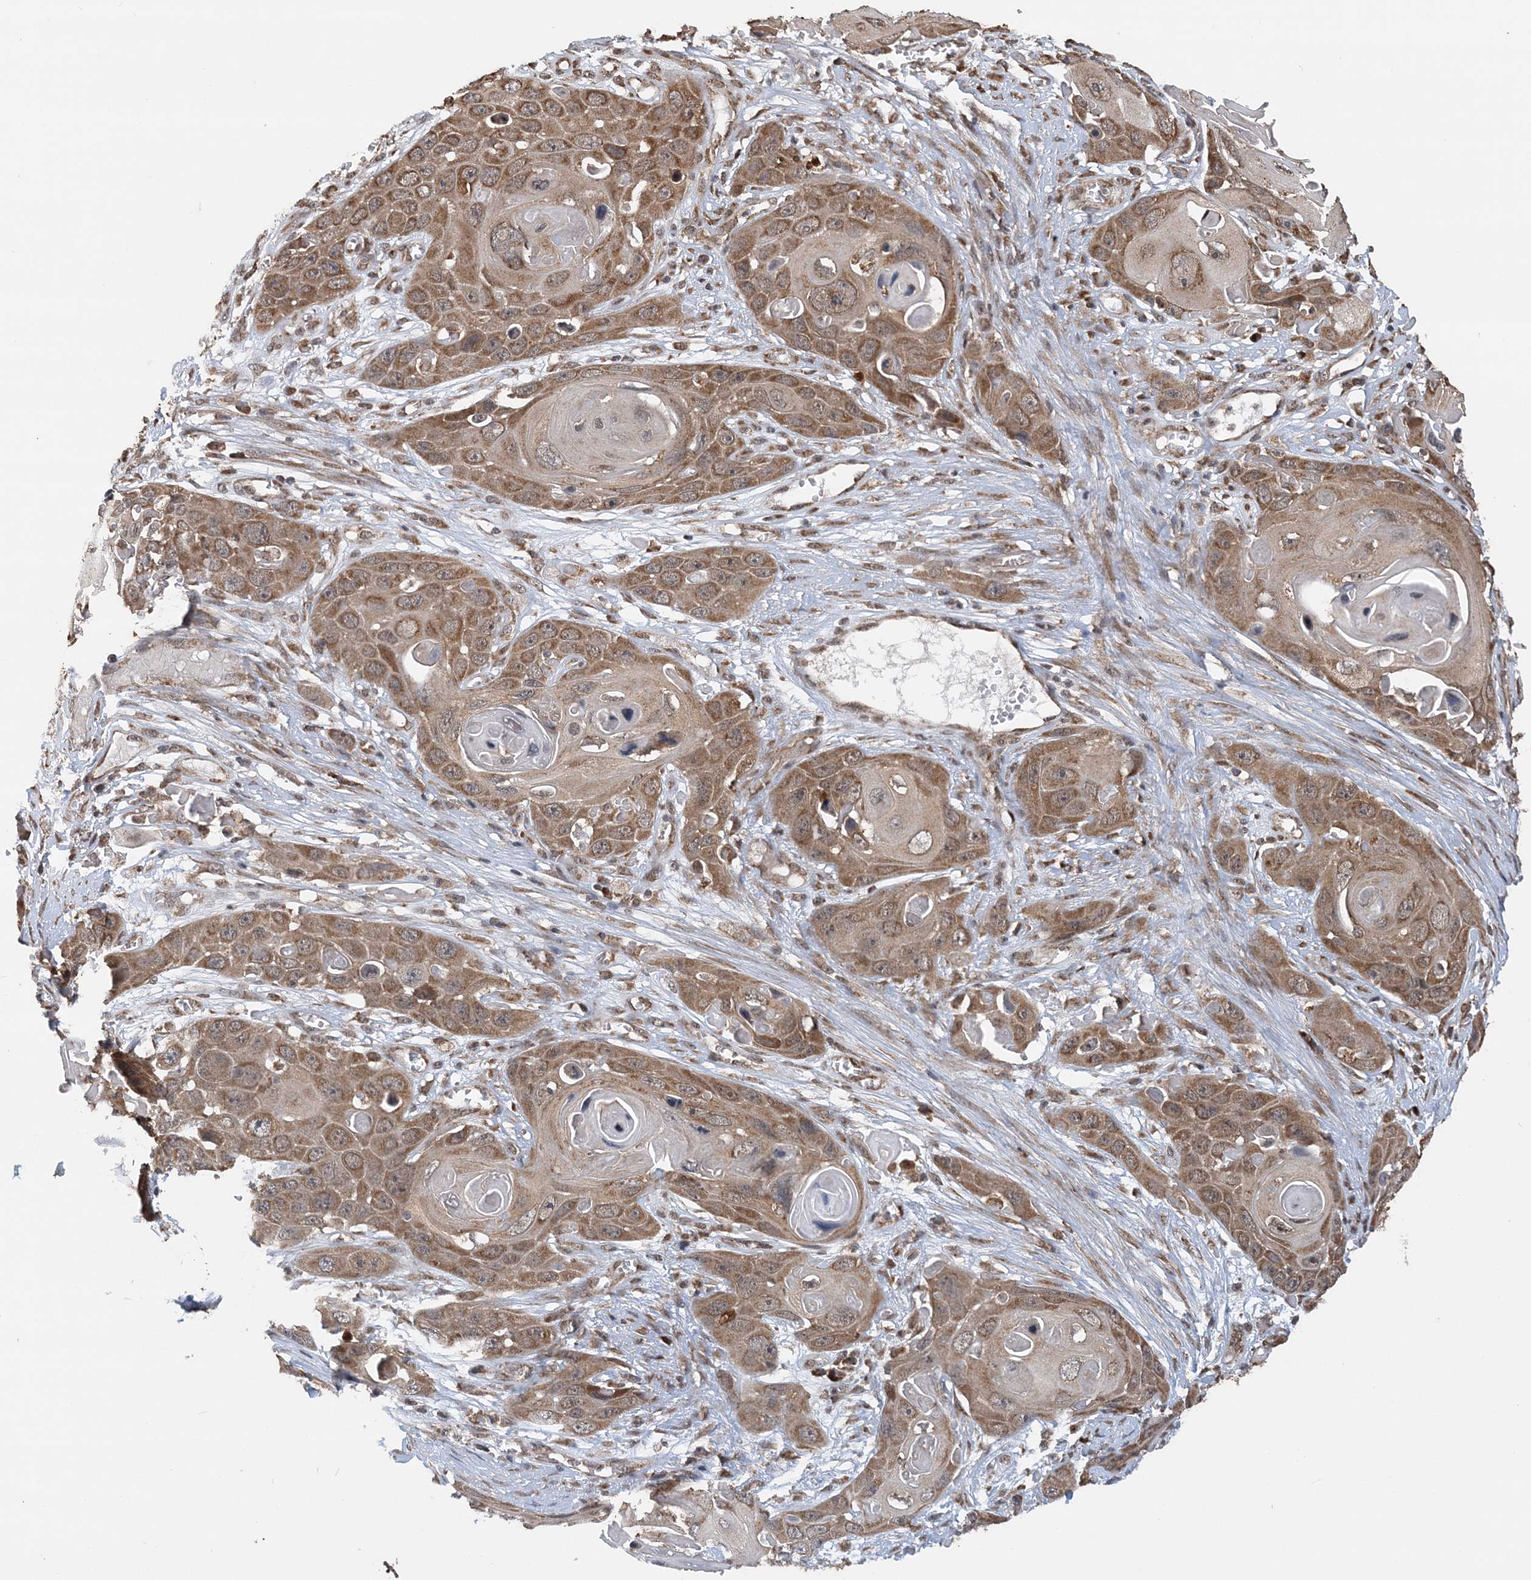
{"staining": {"intensity": "moderate", "quantity": ">75%", "location": "cytoplasmic/membranous"}, "tissue": "skin cancer", "cell_type": "Tumor cells", "image_type": "cancer", "snomed": [{"axis": "morphology", "description": "Squamous cell carcinoma, NOS"}, {"axis": "topography", "description": "Skin"}], "caption": "There is medium levels of moderate cytoplasmic/membranous expression in tumor cells of skin cancer, as demonstrated by immunohistochemical staining (brown color).", "gene": "PCBP1", "patient": {"sex": "male", "age": 55}}